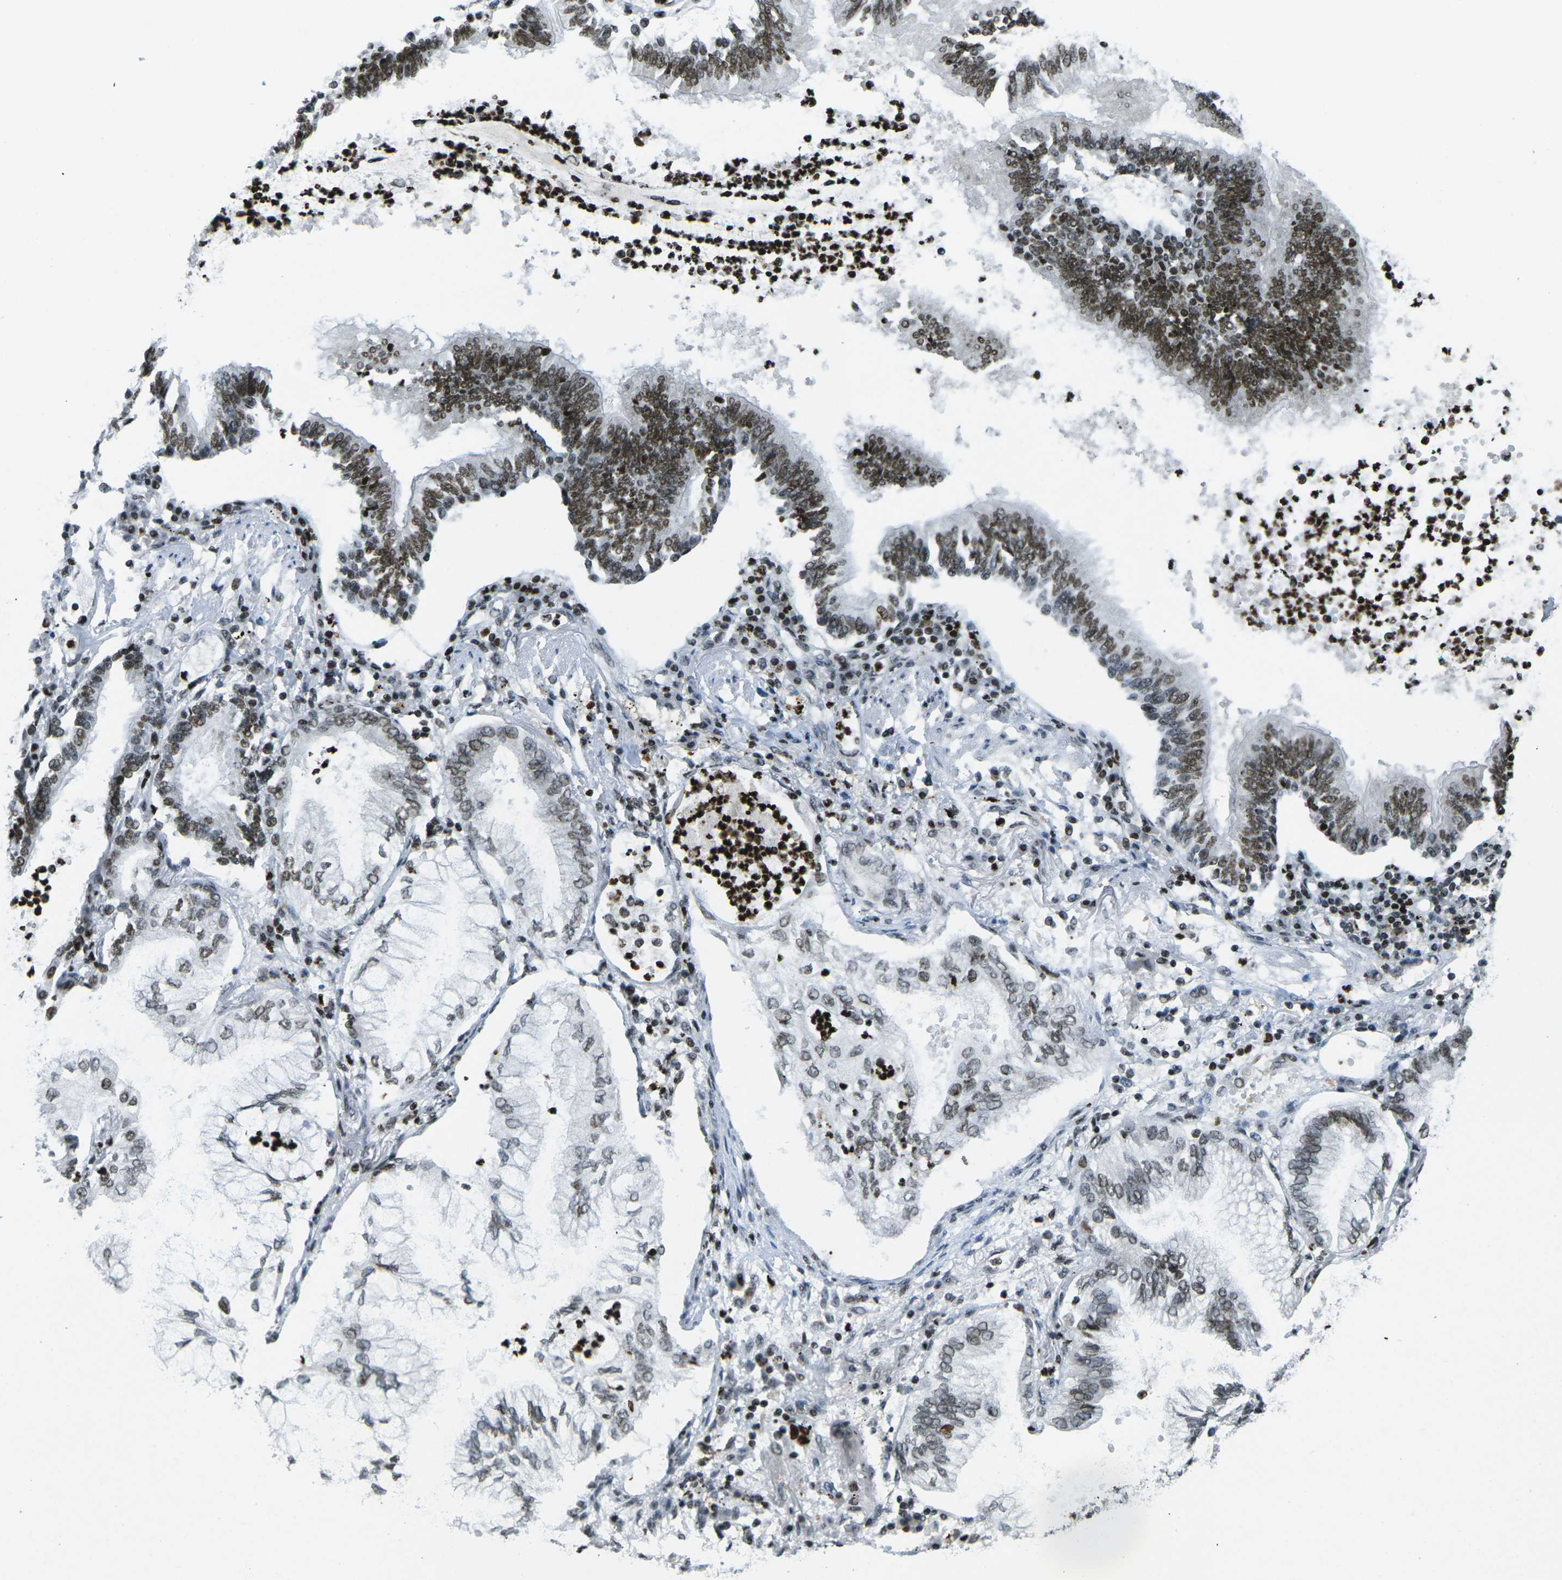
{"staining": {"intensity": "strong", "quantity": "25%-75%", "location": "nuclear"}, "tissue": "lung cancer", "cell_type": "Tumor cells", "image_type": "cancer", "snomed": [{"axis": "morphology", "description": "Normal tissue, NOS"}, {"axis": "morphology", "description": "Adenocarcinoma, NOS"}, {"axis": "topography", "description": "Bronchus"}, {"axis": "topography", "description": "Lung"}], "caption": "Strong nuclear protein staining is appreciated in approximately 25%-75% of tumor cells in lung cancer. The protein is stained brown, and the nuclei are stained in blue (DAB (3,3'-diaminobenzidine) IHC with brightfield microscopy, high magnification).", "gene": "EME1", "patient": {"sex": "female", "age": 70}}